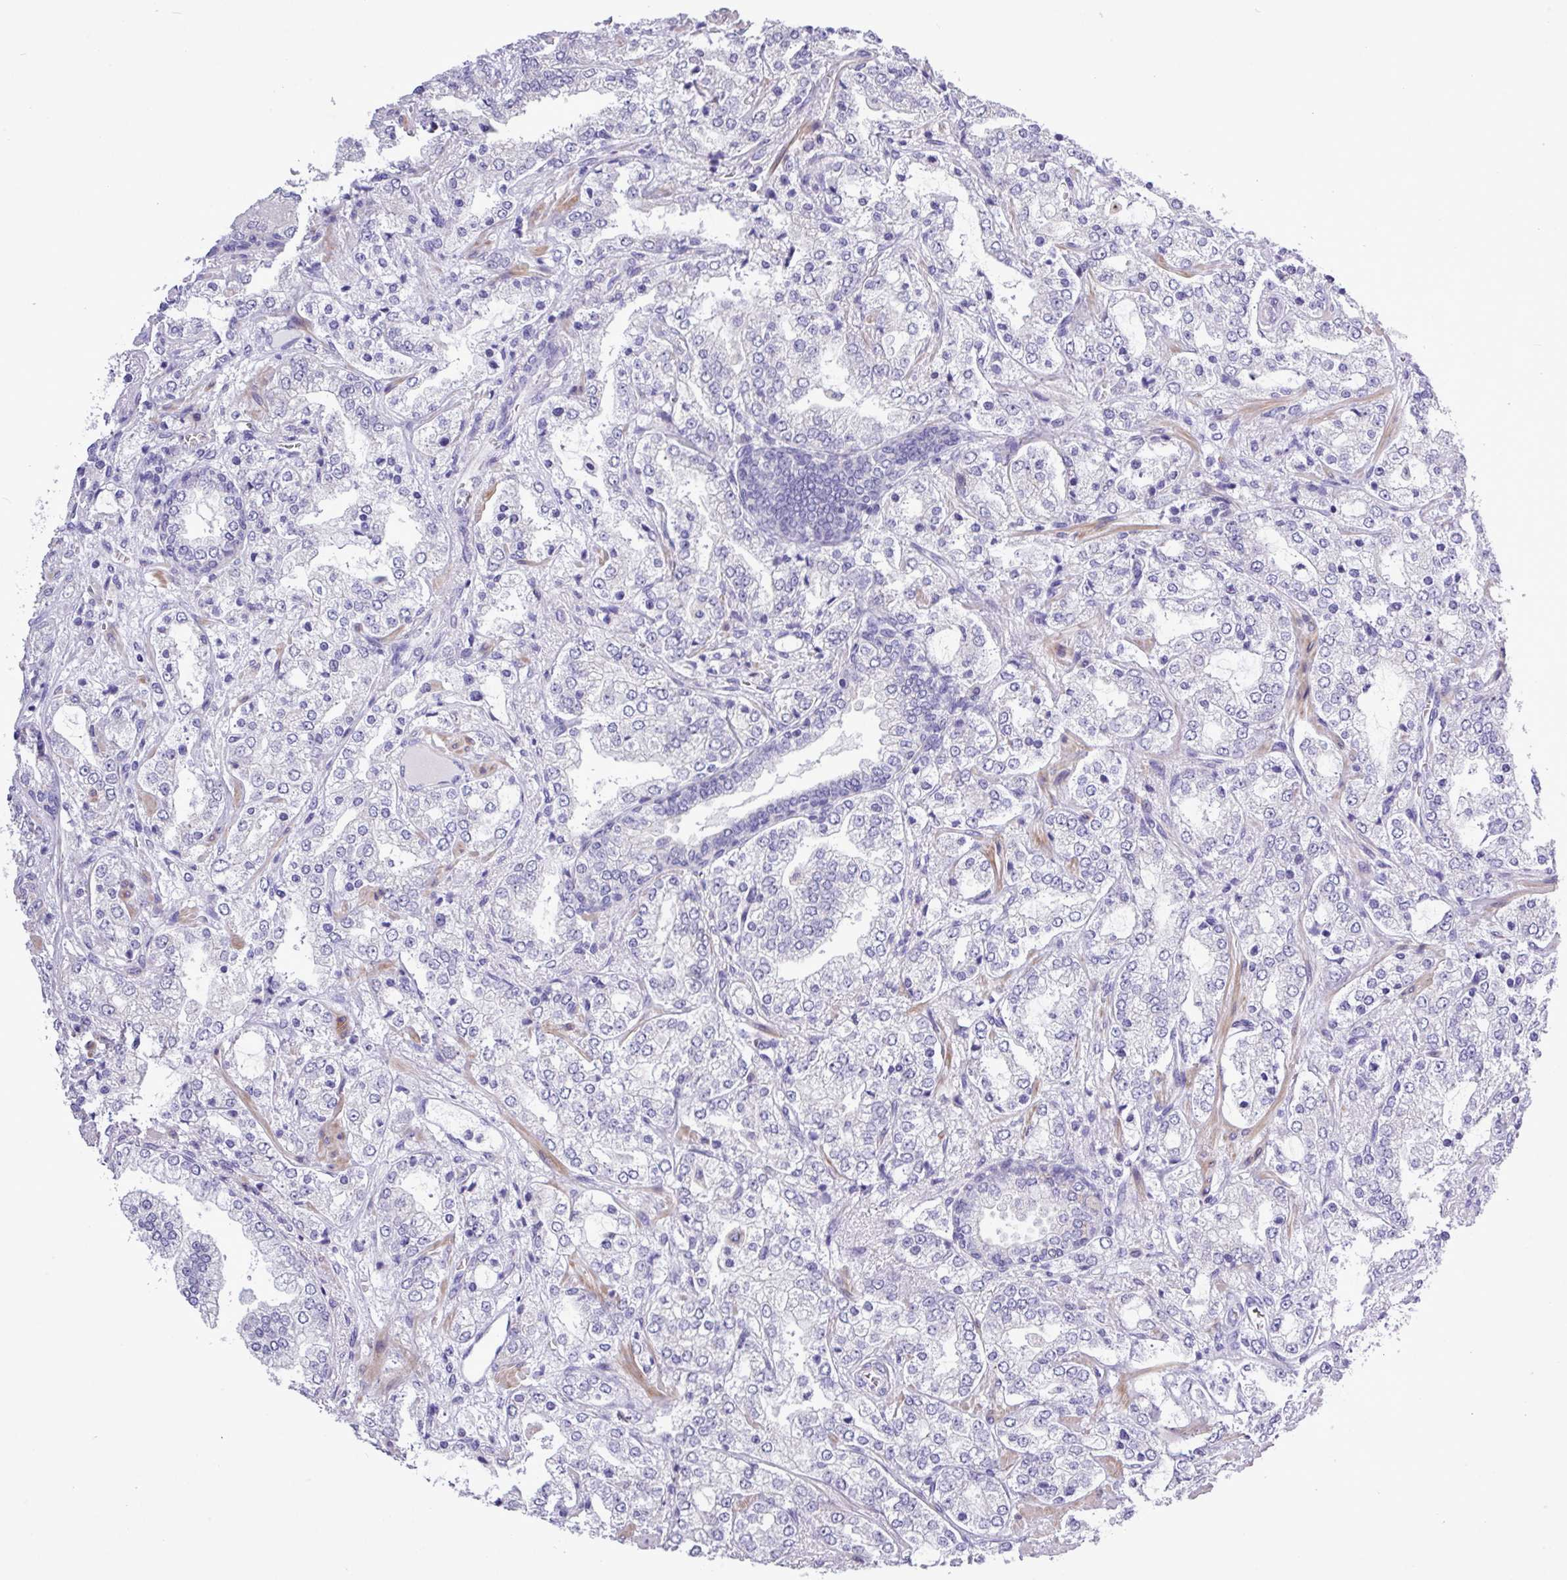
{"staining": {"intensity": "negative", "quantity": "none", "location": "none"}, "tissue": "prostate cancer", "cell_type": "Tumor cells", "image_type": "cancer", "snomed": [{"axis": "morphology", "description": "Adenocarcinoma, High grade"}, {"axis": "topography", "description": "Prostate"}], "caption": "Immunohistochemistry (IHC) image of neoplastic tissue: human prostate adenocarcinoma (high-grade) stained with DAB (3,3'-diaminobenzidine) exhibits no significant protein staining in tumor cells.", "gene": "SPINK8", "patient": {"sex": "male", "age": 64}}